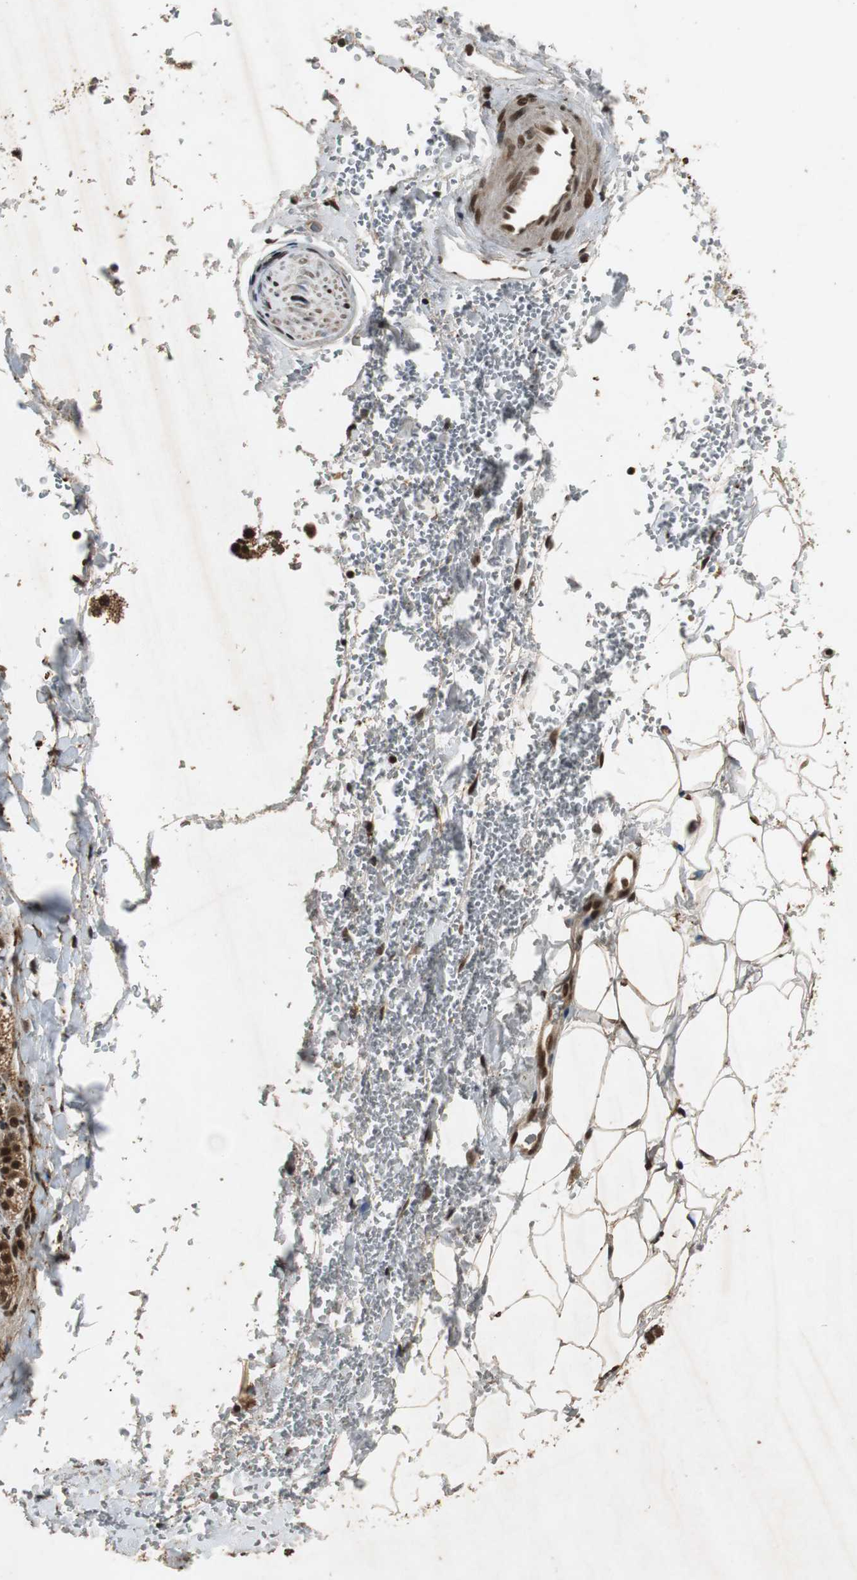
{"staining": {"intensity": "strong", "quantity": ">75%", "location": "cytoplasmic/membranous,nuclear"}, "tissue": "adrenal gland", "cell_type": "Glandular cells", "image_type": "normal", "snomed": [{"axis": "morphology", "description": "Normal tissue, NOS"}, {"axis": "topography", "description": "Adrenal gland"}], "caption": "Immunohistochemistry micrograph of unremarkable adrenal gland: adrenal gland stained using immunohistochemistry (IHC) demonstrates high levels of strong protein expression localized specifically in the cytoplasmic/membranous,nuclear of glandular cells, appearing as a cytoplasmic/membranous,nuclear brown color.", "gene": "TAF5", "patient": {"sex": "female", "age": 44}}